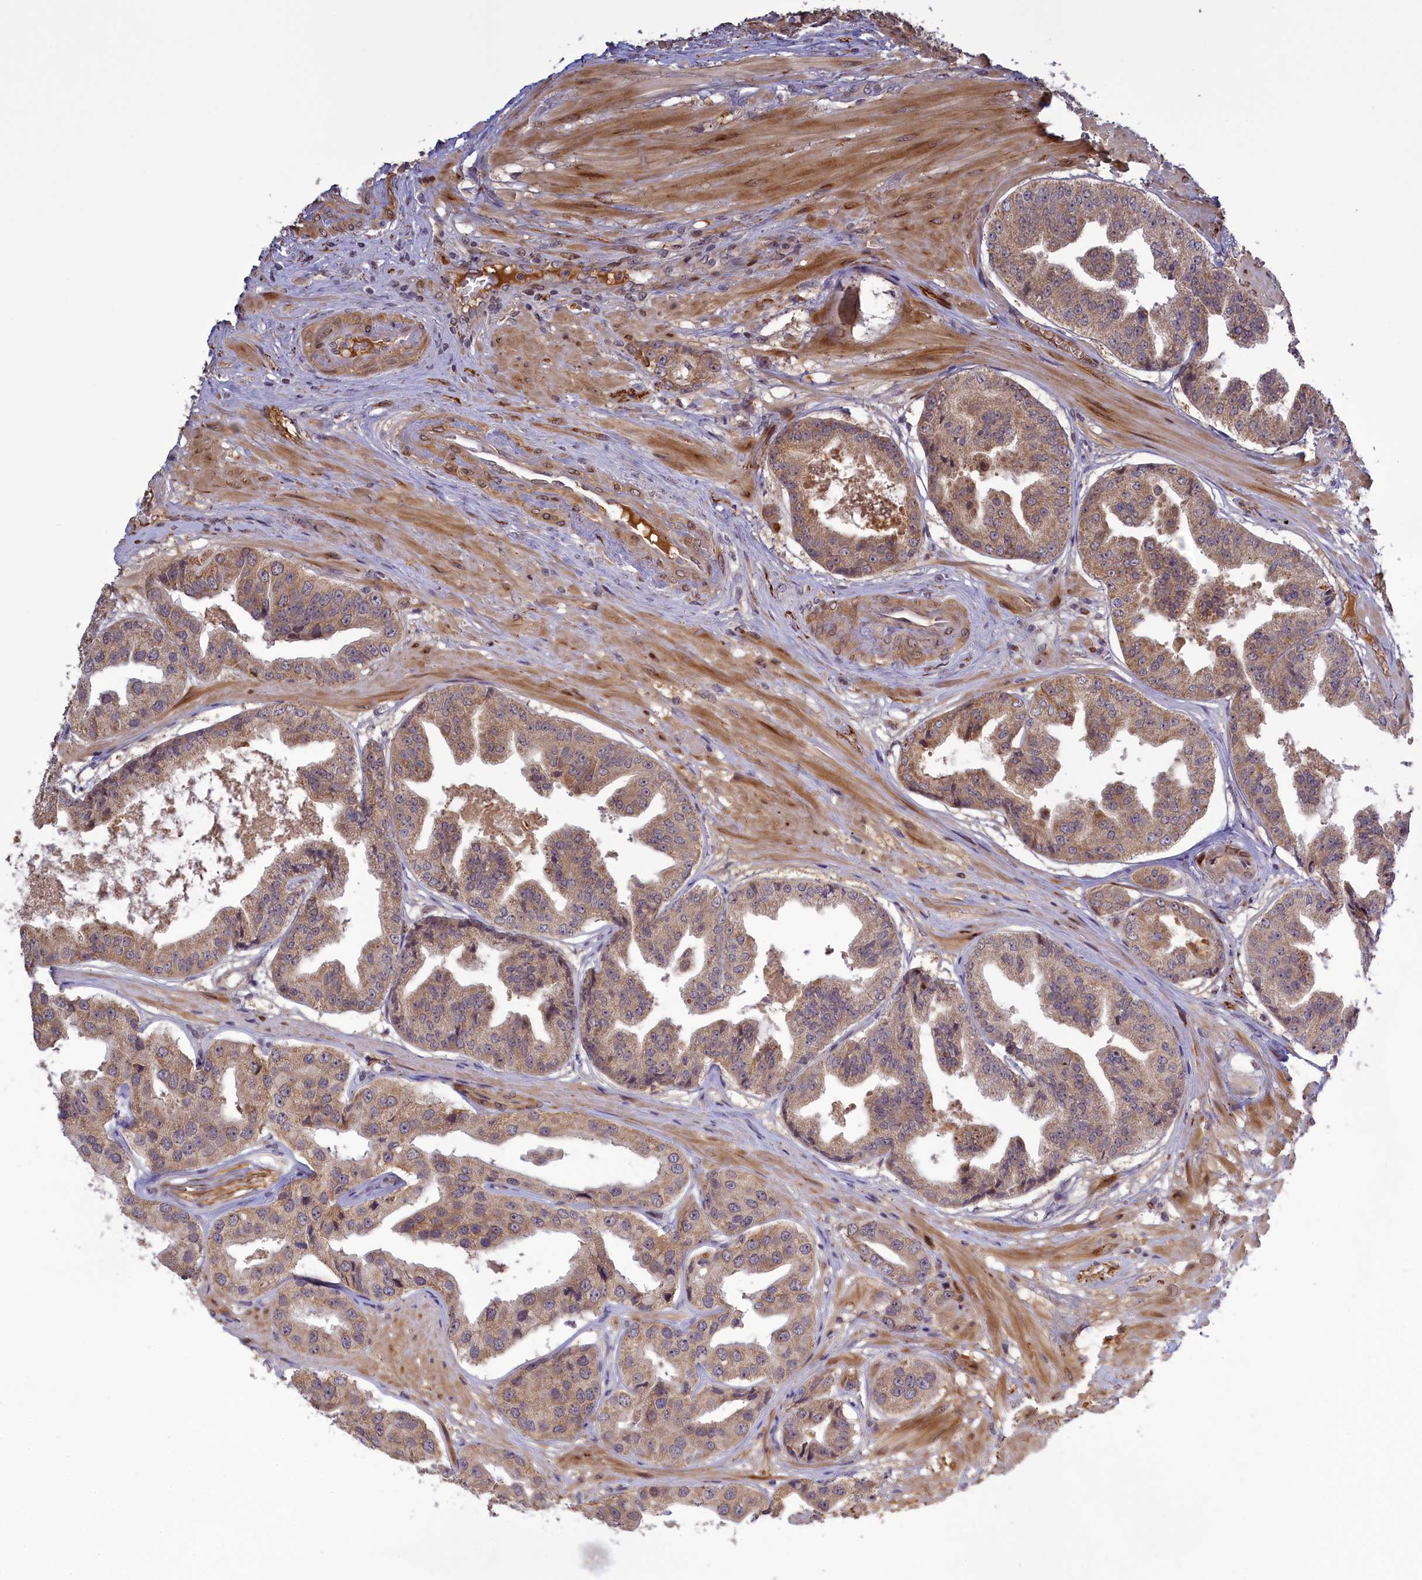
{"staining": {"intensity": "moderate", "quantity": ">75%", "location": "cytoplasmic/membranous"}, "tissue": "prostate cancer", "cell_type": "Tumor cells", "image_type": "cancer", "snomed": [{"axis": "morphology", "description": "Adenocarcinoma, High grade"}, {"axis": "topography", "description": "Prostate"}], "caption": "High-power microscopy captured an immunohistochemistry (IHC) photomicrograph of prostate adenocarcinoma (high-grade), revealing moderate cytoplasmic/membranous positivity in approximately >75% of tumor cells. Using DAB (3,3'-diaminobenzidine) (brown) and hematoxylin (blue) stains, captured at high magnification using brightfield microscopy.", "gene": "RRAD", "patient": {"sex": "male", "age": 63}}